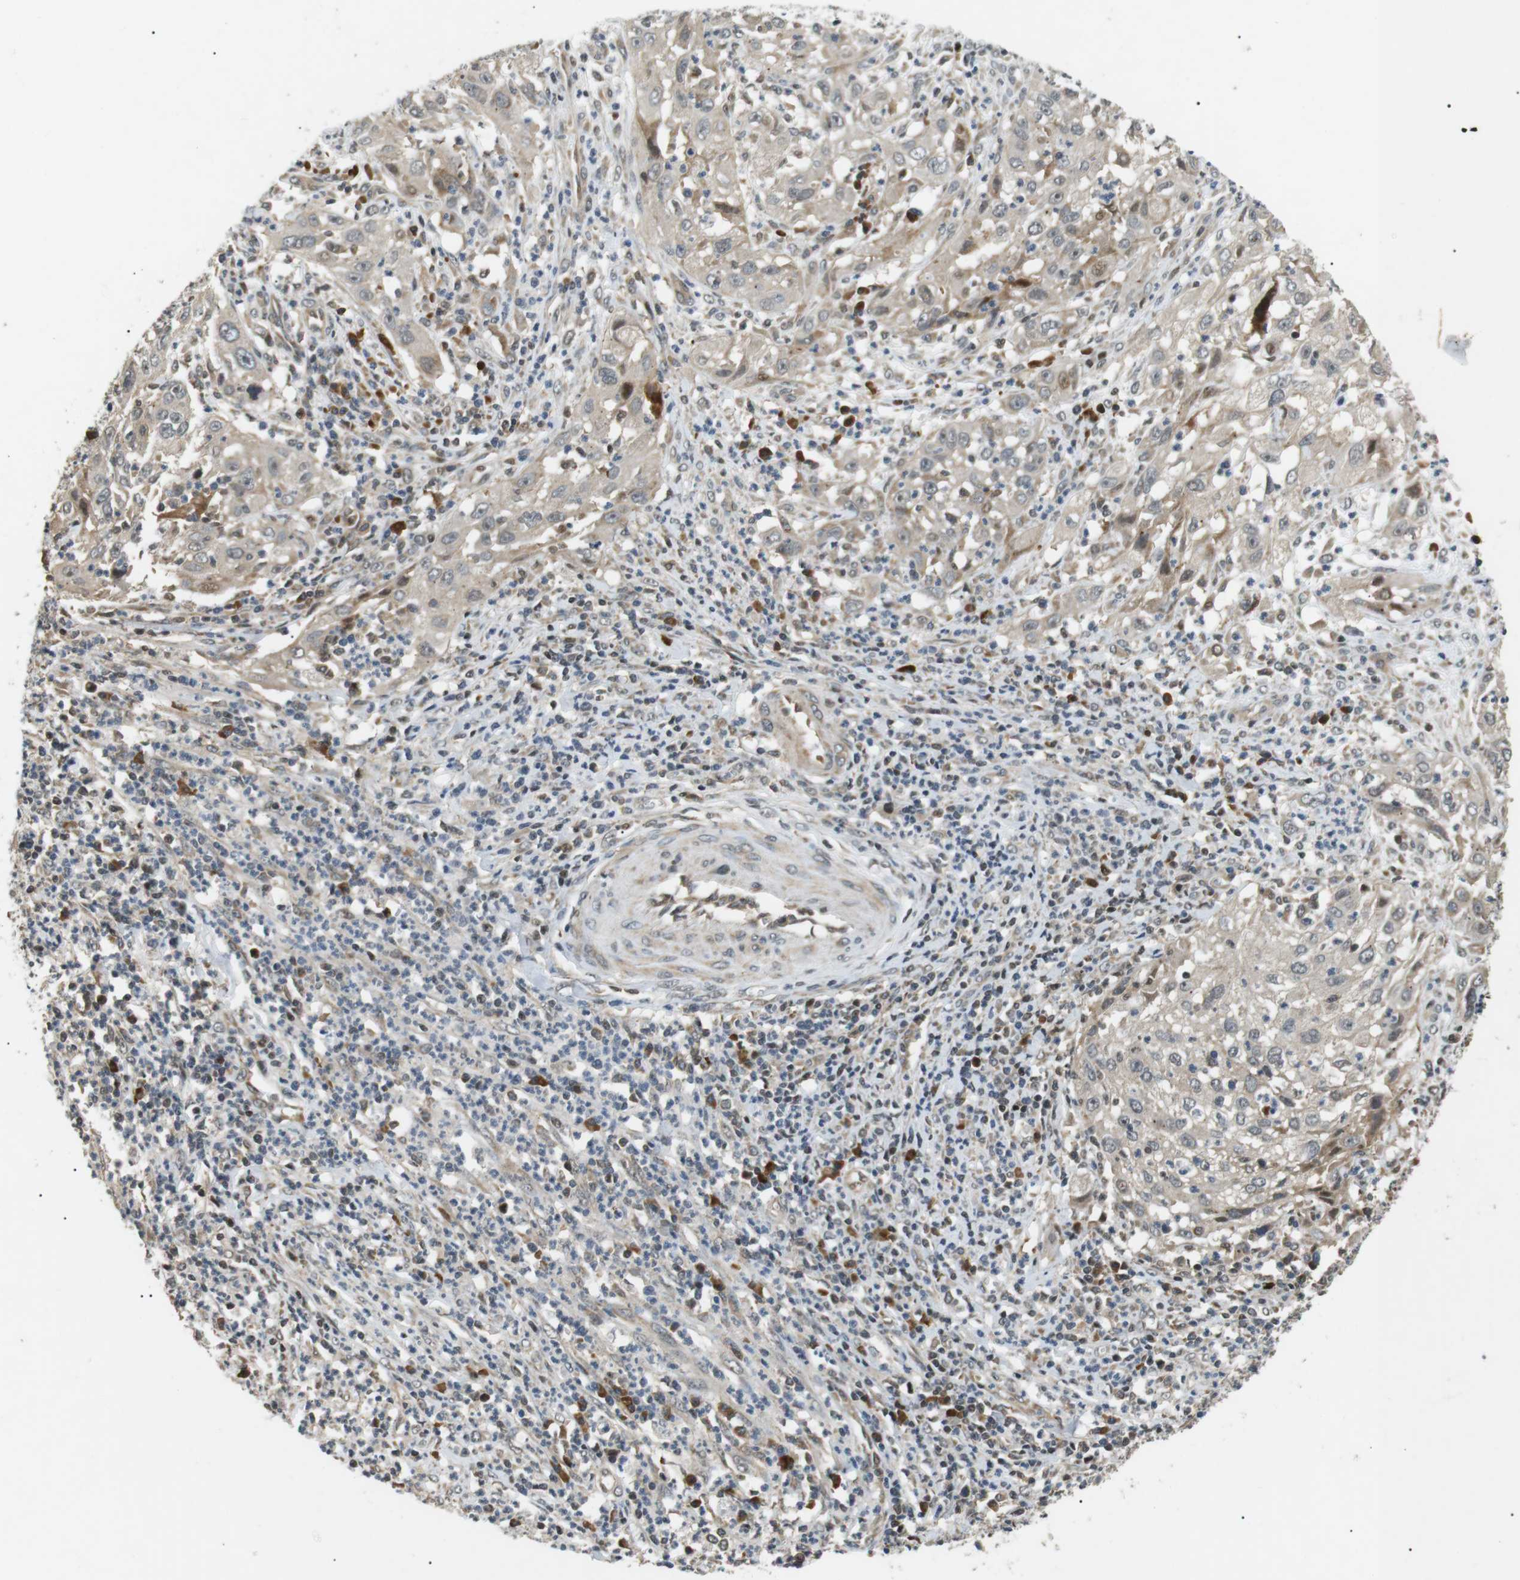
{"staining": {"intensity": "weak", "quantity": "<25%", "location": "cytoplasmic/membranous"}, "tissue": "cervical cancer", "cell_type": "Tumor cells", "image_type": "cancer", "snomed": [{"axis": "morphology", "description": "Squamous cell carcinoma, NOS"}, {"axis": "topography", "description": "Cervix"}], "caption": "The photomicrograph reveals no staining of tumor cells in squamous cell carcinoma (cervical).", "gene": "HSPA13", "patient": {"sex": "female", "age": 32}}